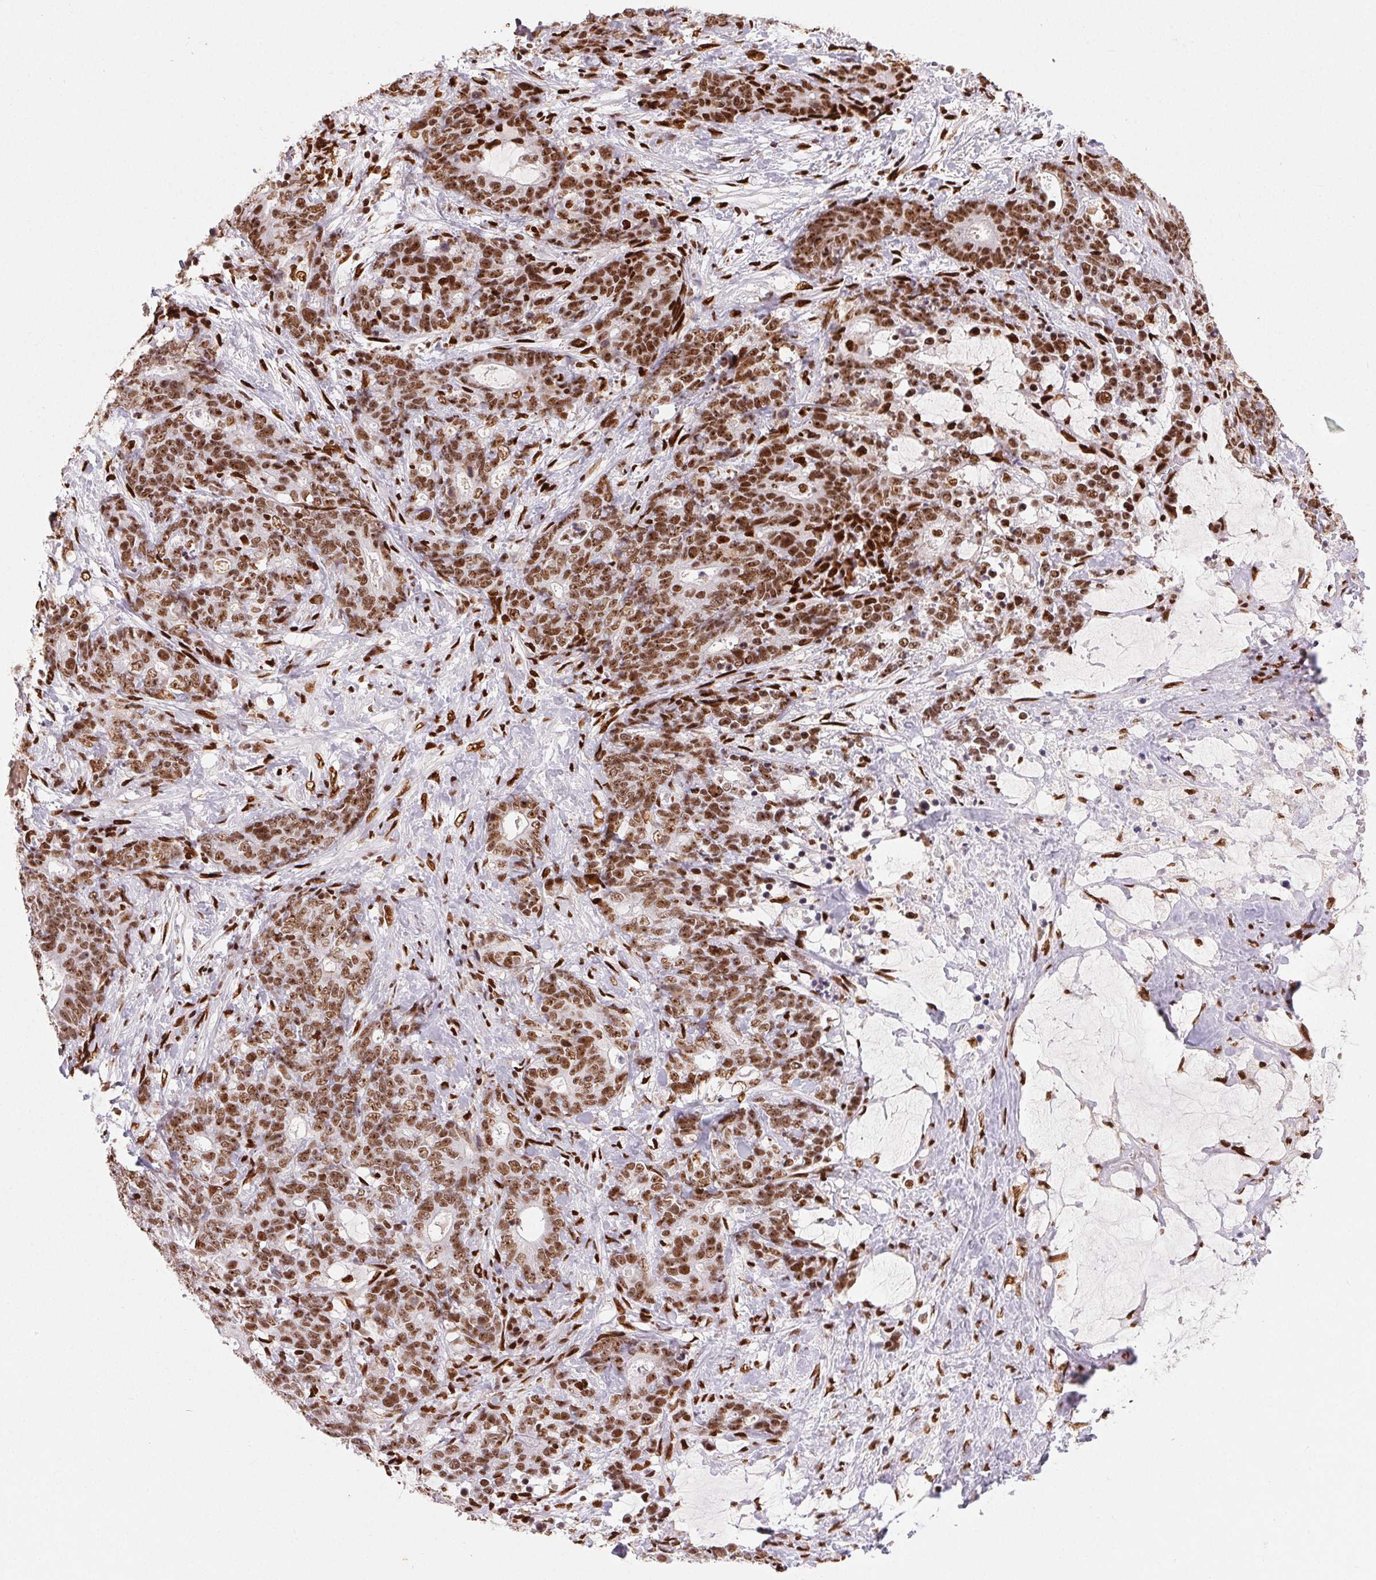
{"staining": {"intensity": "moderate", "quantity": ">75%", "location": "nuclear"}, "tissue": "stomach cancer", "cell_type": "Tumor cells", "image_type": "cancer", "snomed": [{"axis": "morphology", "description": "Normal tissue, NOS"}, {"axis": "morphology", "description": "Adenocarcinoma, NOS"}, {"axis": "topography", "description": "Stomach"}], "caption": "Stomach adenocarcinoma stained with a brown dye shows moderate nuclear positive staining in approximately >75% of tumor cells.", "gene": "ZNF80", "patient": {"sex": "female", "age": 64}}